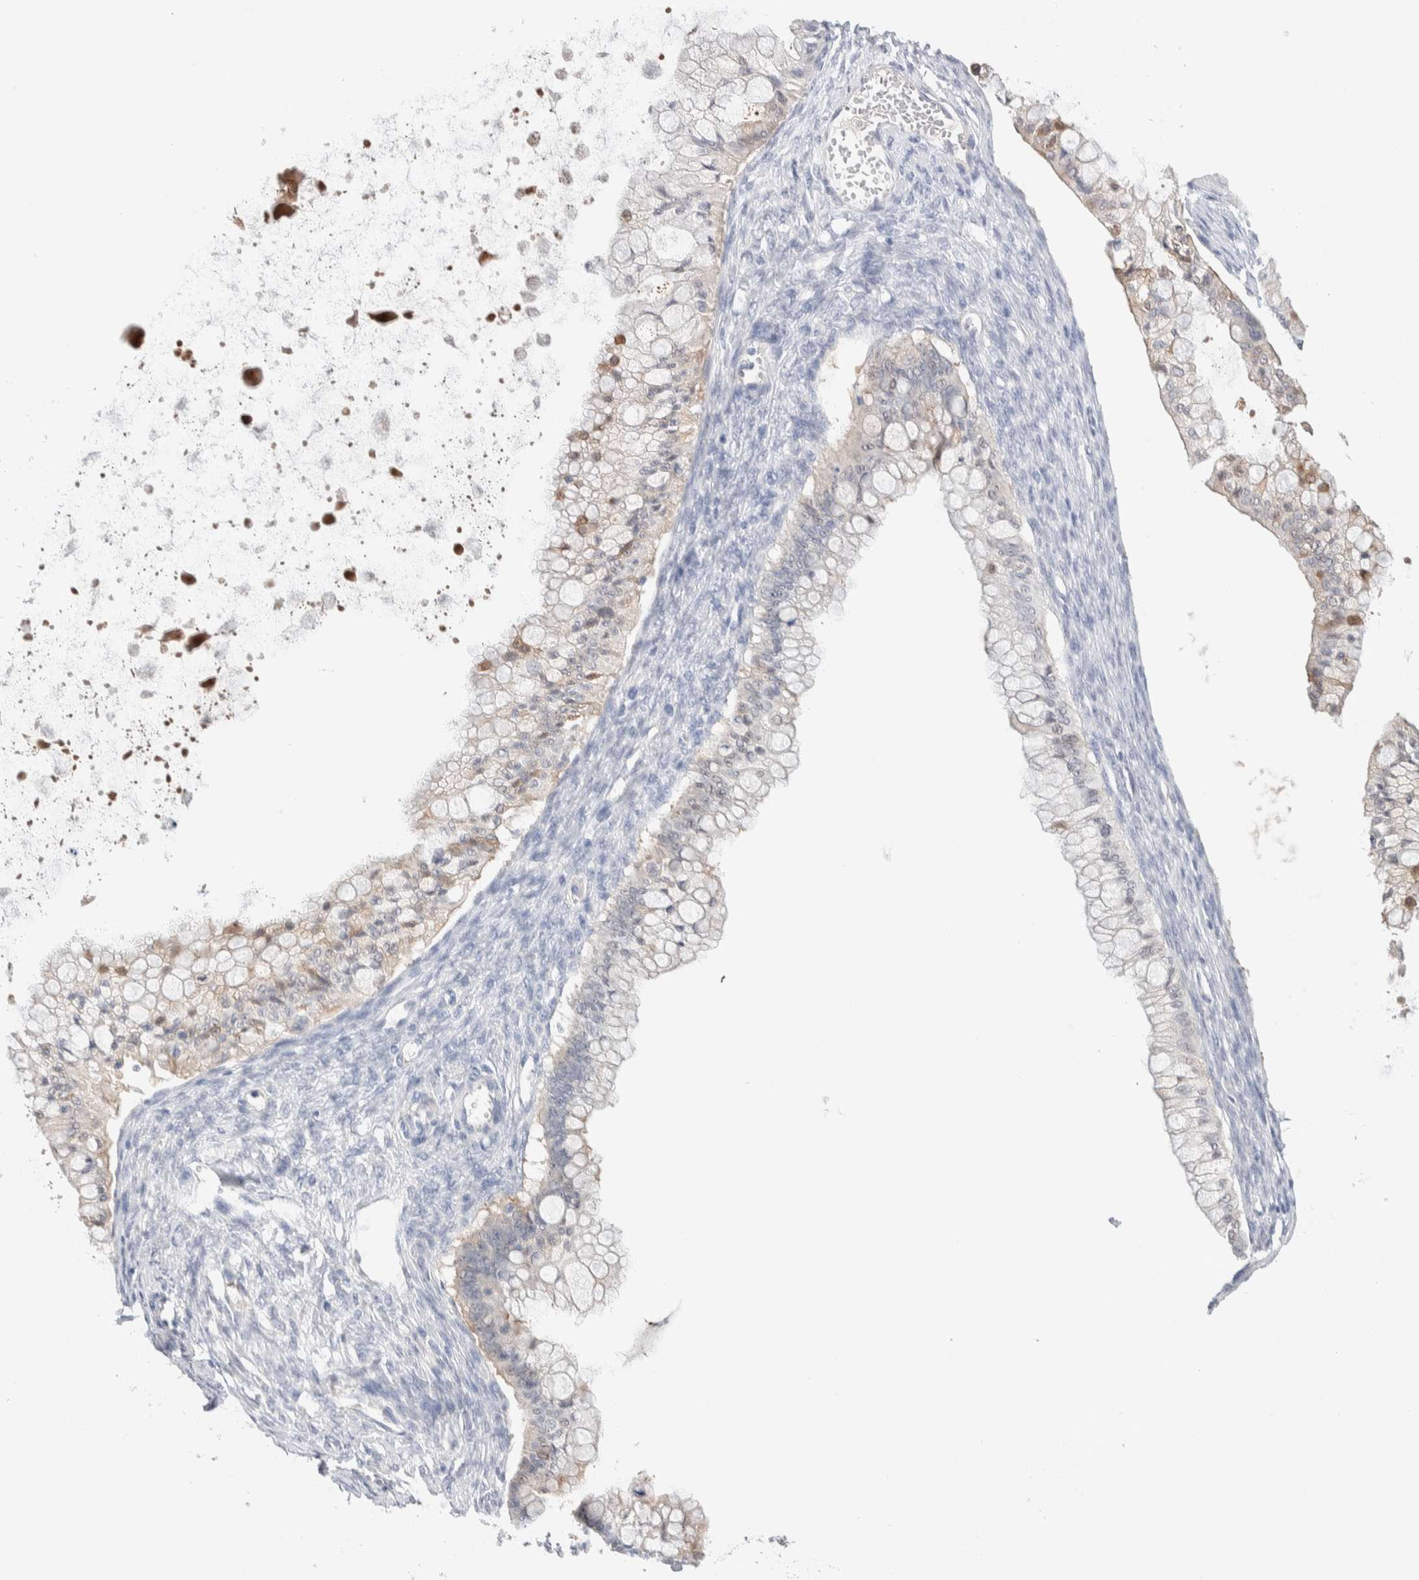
{"staining": {"intensity": "weak", "quantity": "<25%", "location": "cytoplasmic/membranous"}, "tissue": "ovarian cancer", "cell_type": "Tumor cells", "image_type": "cancer", "snomed": [{"axis": "morphology", "description": "Cystadenocarcinoma, mucinous, NOS"}, {"axis": "topography", "description": "Ovary"}], "caption": "Tumor cells are negative for protein expression in human ovarian cancer.", "gene": "GDA", "patient": {"sex": "female", "age": 57}}